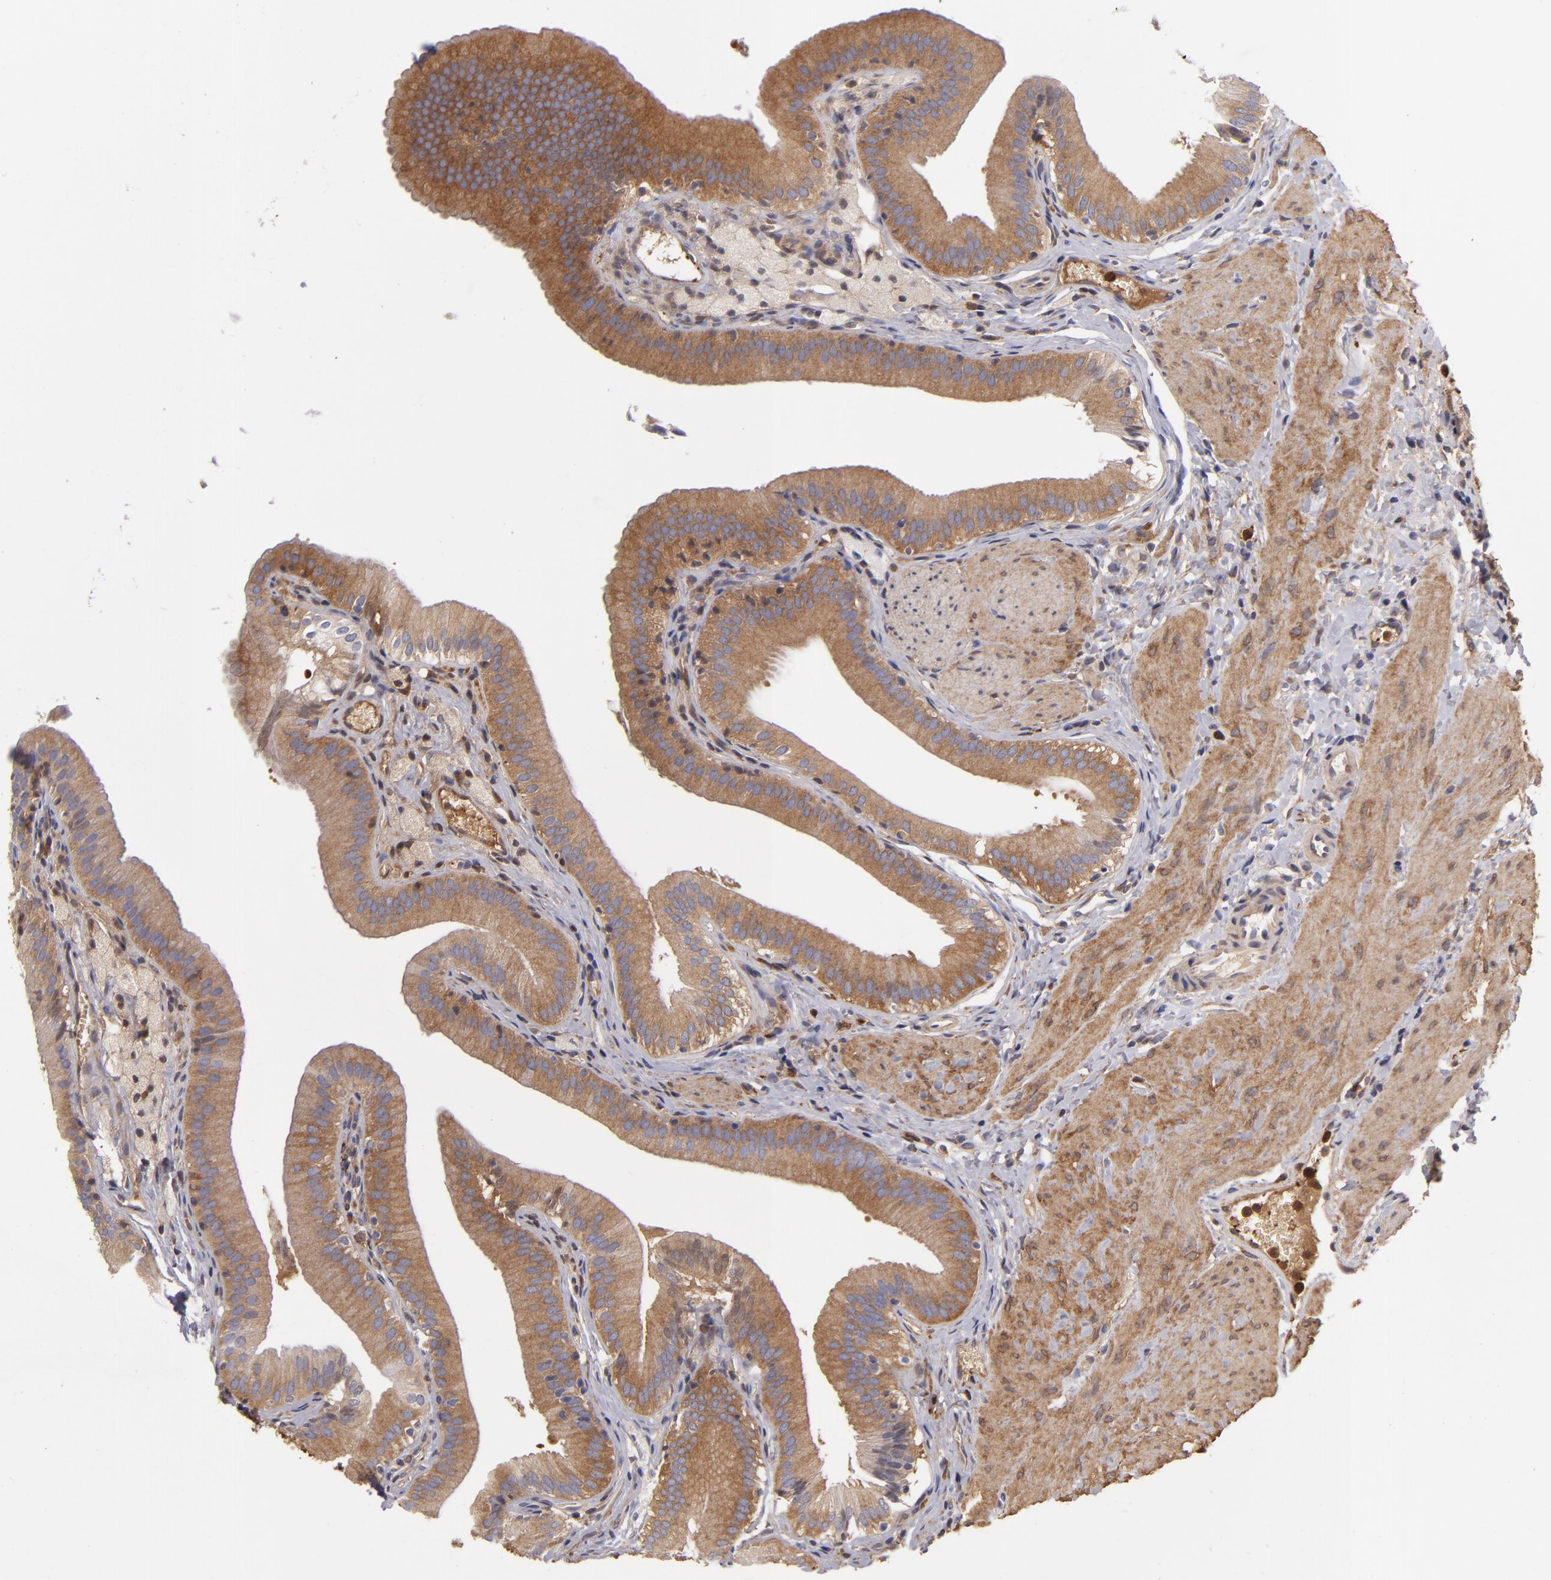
{"staining": {"intensity": "moderate", "quantity": ">75%", "location": "cytoplasmic/membranous"}, "tissue": "gallbladder", "cell_type": "Glandular cells", "image_type": "normal", "snomed": [{"axis": "morphology", "description": "Normal tissue, NOS"}, {"axis": "topography", "description": "Gallbladder"}], "caption": "DAB immunohistochemical staining of normal human gallbladder exhibits moderate cytoplasmic/membranous protein staining in about >75% of glandular cells. (DAB = brown stain, brightfield microscopy at high magnification).", "gene": "VCL", "patient": {"sex": "female", "age": 24}}